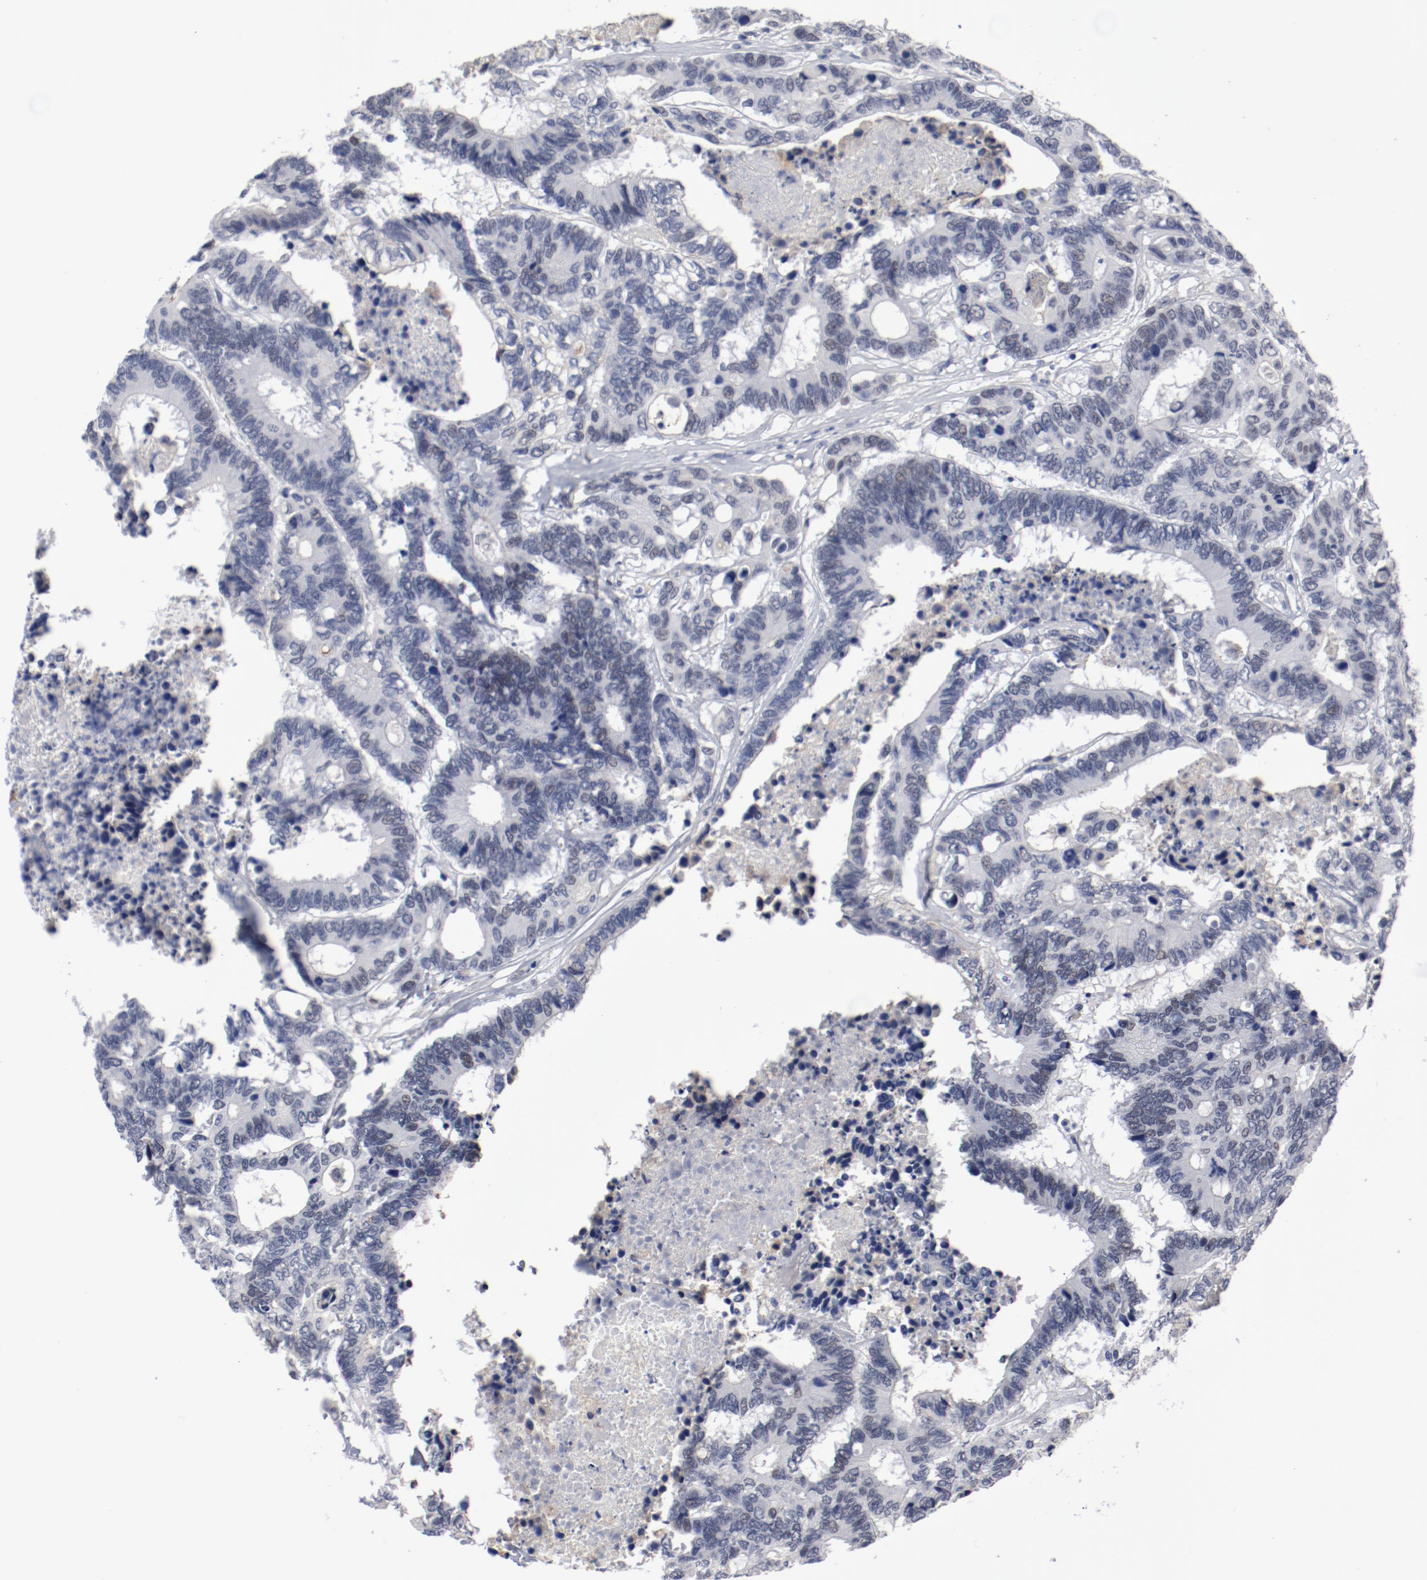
{"staining": {"intensity": "negative", "quantity": "none", "location": "none"}, "tissue": "colorectal cancer", "cell_type": "Tumor cells", "image_type": "cancer", "snomed": [{"axis": "morphology", "description": "Adenocarcinoma, NOS"}, {"axis": "topography", "description": "Rectum"}], "caption": "Colorectal cancer (adenocarcinoma) was stained to show a protein in brown. There is no significant expression in tumor cells.", "gene": "ANKLE2", "patient": {"sex": "male", "age": 55}}